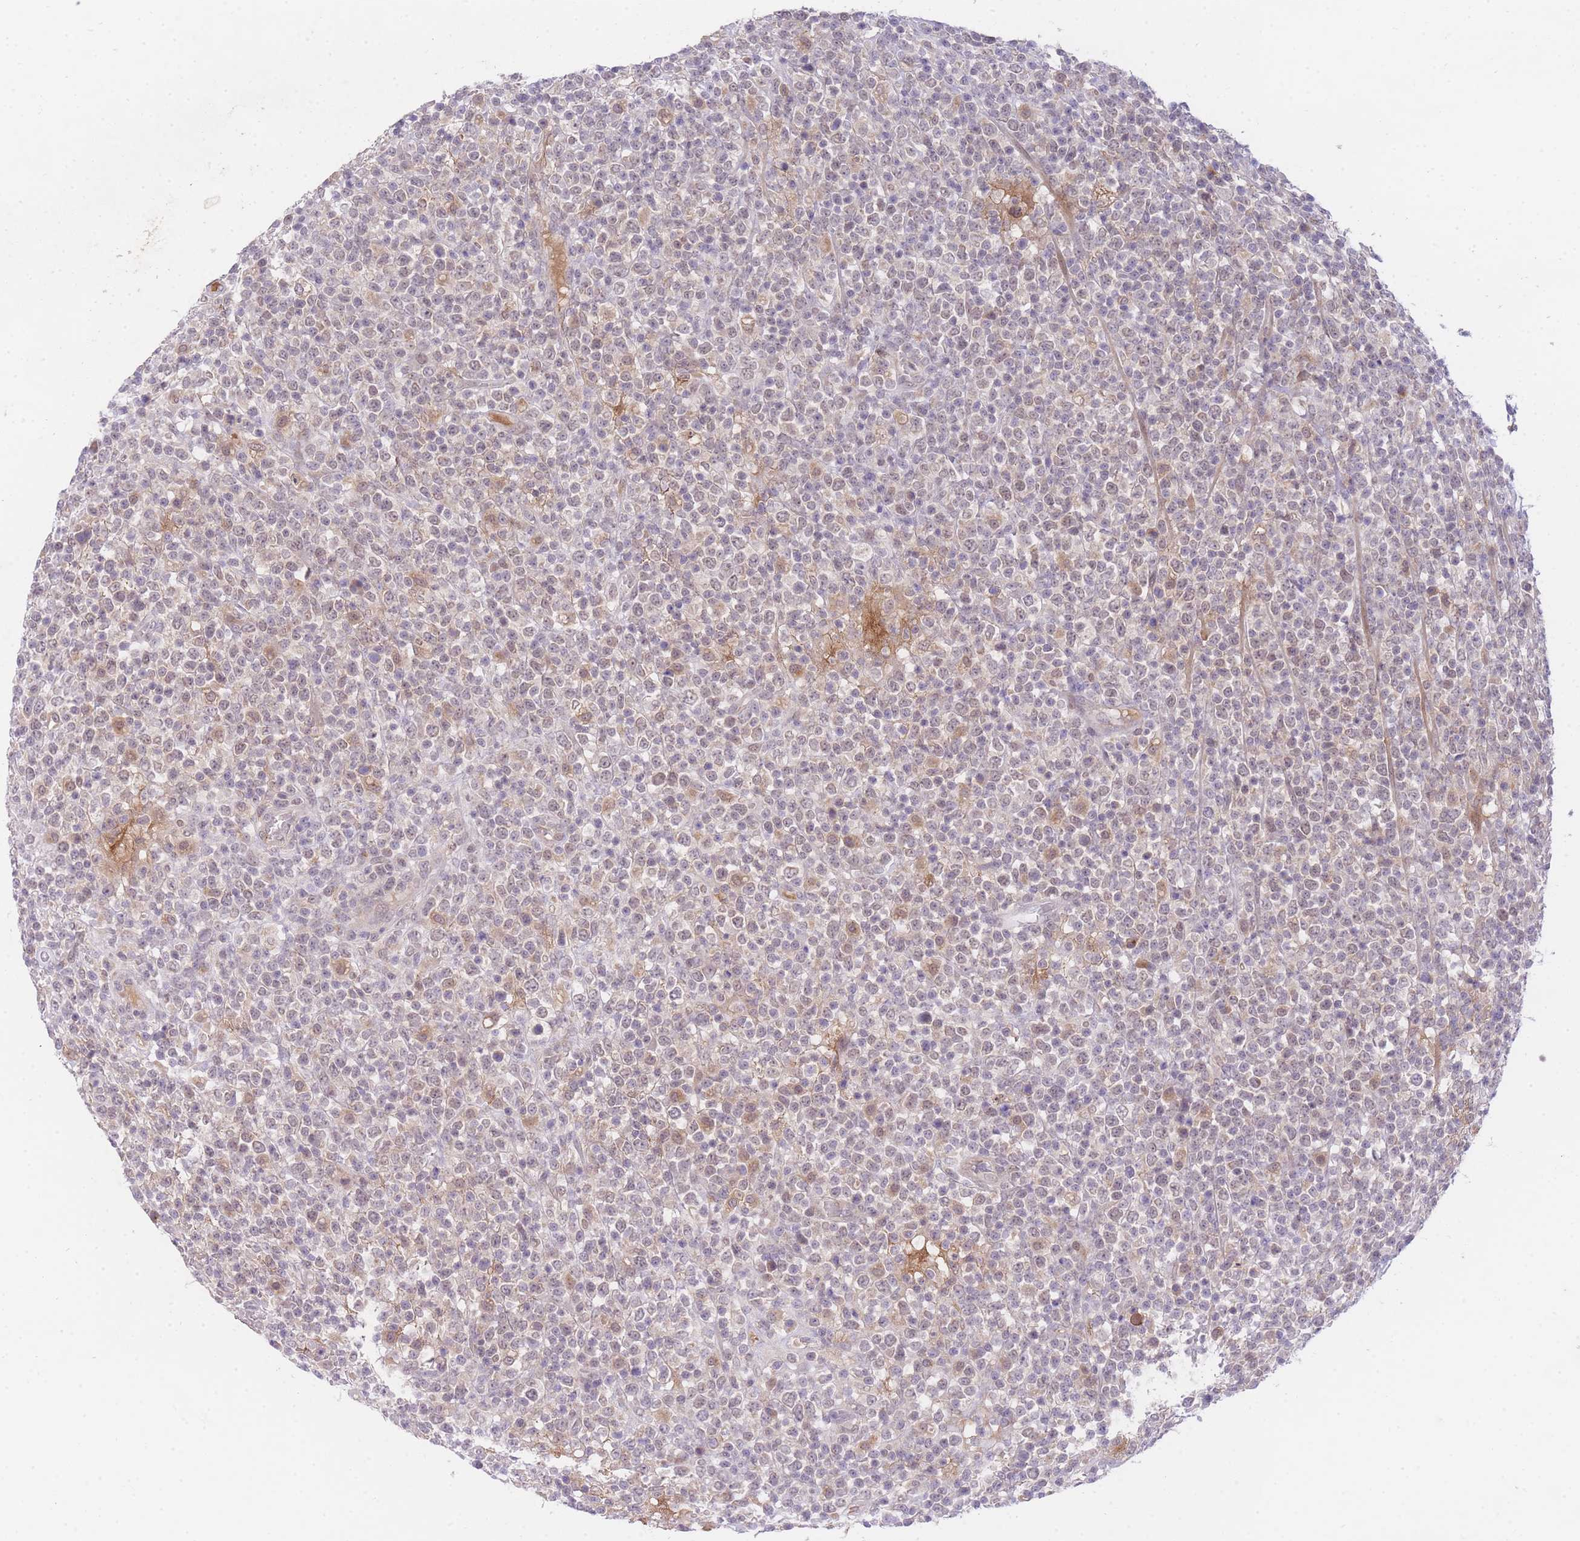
{"staining": {"intensity": "weak", "quantity": "<25%", "location": "nuclear"}, "tissue": "lymphoma", "cell_type": "Tumor cells", "image_type": "cancer", "snomed": [{"axis": "morphology", "description": "Malignant lymphoma, non-Hodgkin's type, High grade"}, {"axis": "topography", "description": "Colon"}], "caption": "Immunohistochemistry histopathology image of neoplastic tissue: lymphoma stained with DAB reveals no significant protein expression in tumor cells.", "gene": "SLC25A33", "patient": {"sex": "female", "age": 53}}